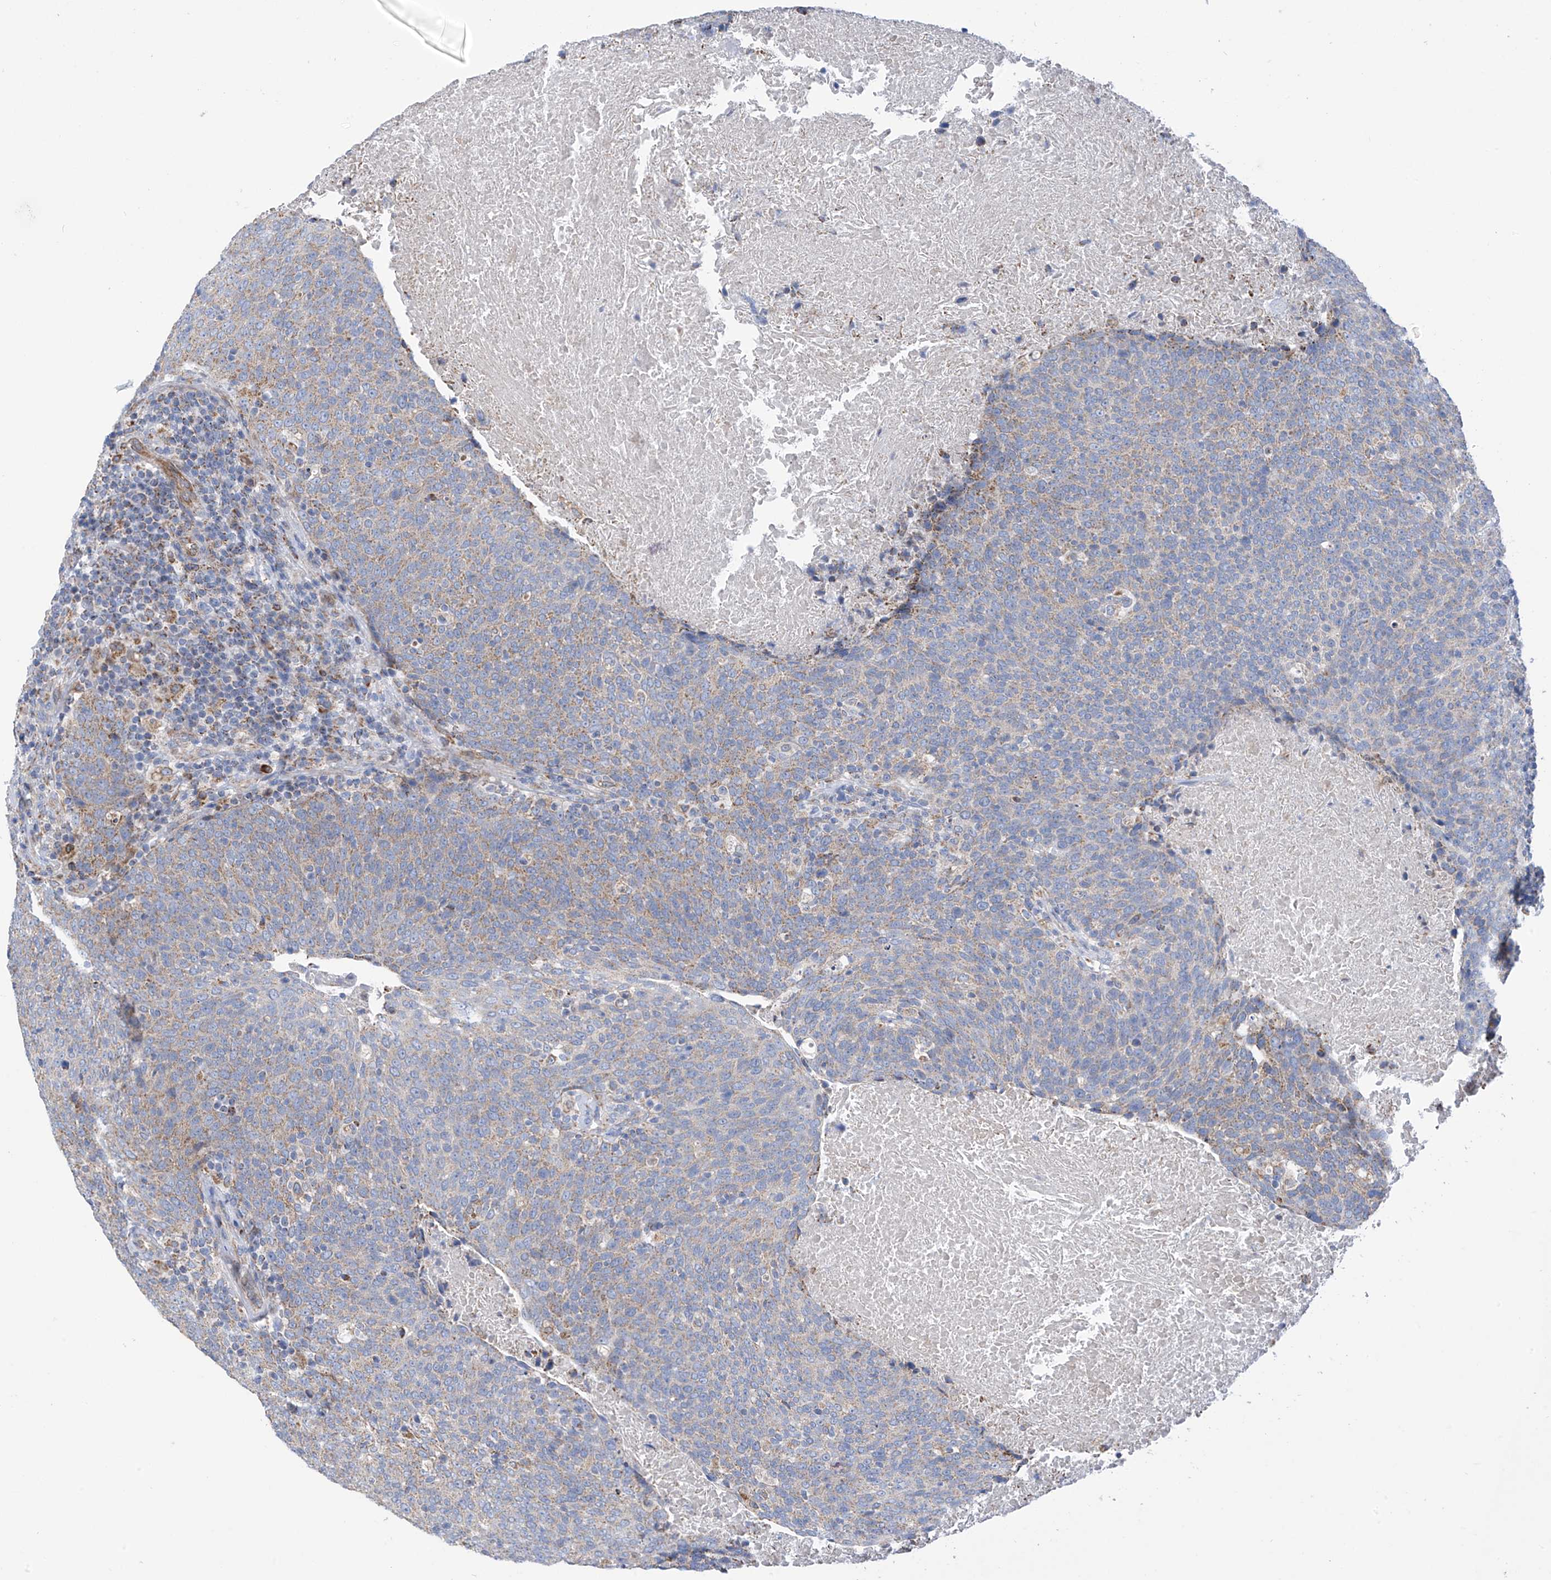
{"staining": {"intensity": "weak", "quantity": "25%-75%", "location": "cytoplasmic/membranous"}, "tissue": "head and neck cancer", "cell_type": "Tumor cells", "image_type": "cancer", "snomed": [{"axis": "morphology", "description": "Squamous cell carcinoma, NOS"}, {"axis": "morphology", "description": "Squamous cell carcinoma, metastatic, NOS"}, {"axis": "topography", "description": "Lymph node"}, {"axis": "topography", "description": "Head-Neck"}], "caption": "Human head and neck cancer stained with a brown dye demonstrates weak cytoplasmic/membranous positive expression in about 25%-75% of tumor cells.", "gene": "EIF5B", "patient": {"sex": "male", "age": 62}}